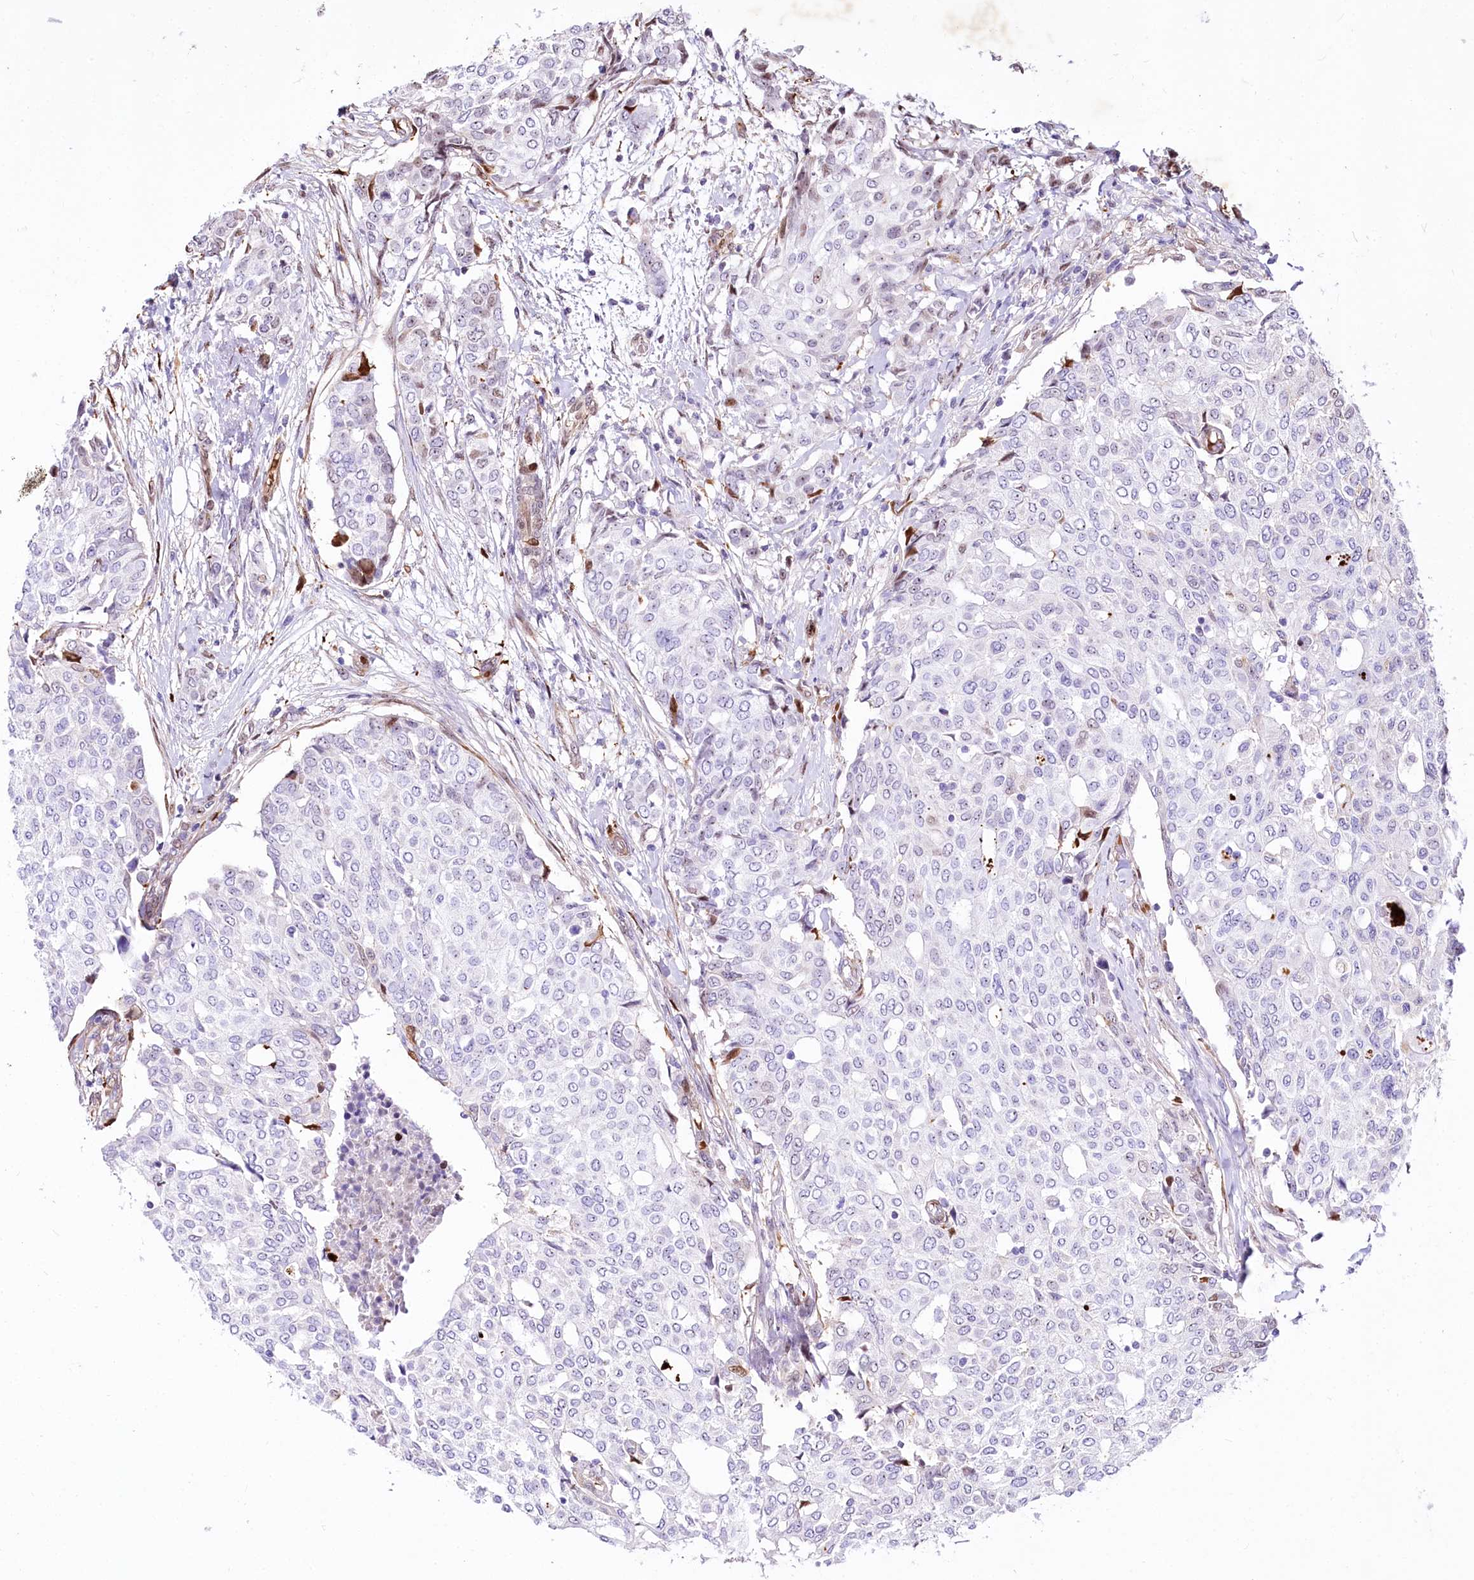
{"staining": {"intensity": "negative", "quantity": "none", "location": "none"}, "tissue": "breast cancer", "cell_type": "Tumor cells", "image_type": "cancer", "snomed": [{"axis": "morphology", "description": "Lobular carcinoma"}, {"axis": "topography", "description": "Breast"}], "caption": "An image of human breast lobular carcinoma is negative for staining in tumor cells. Nuclei are stained in blue.", "gene": "PTMS", "patient": {"sex": "female", "age": 51}}